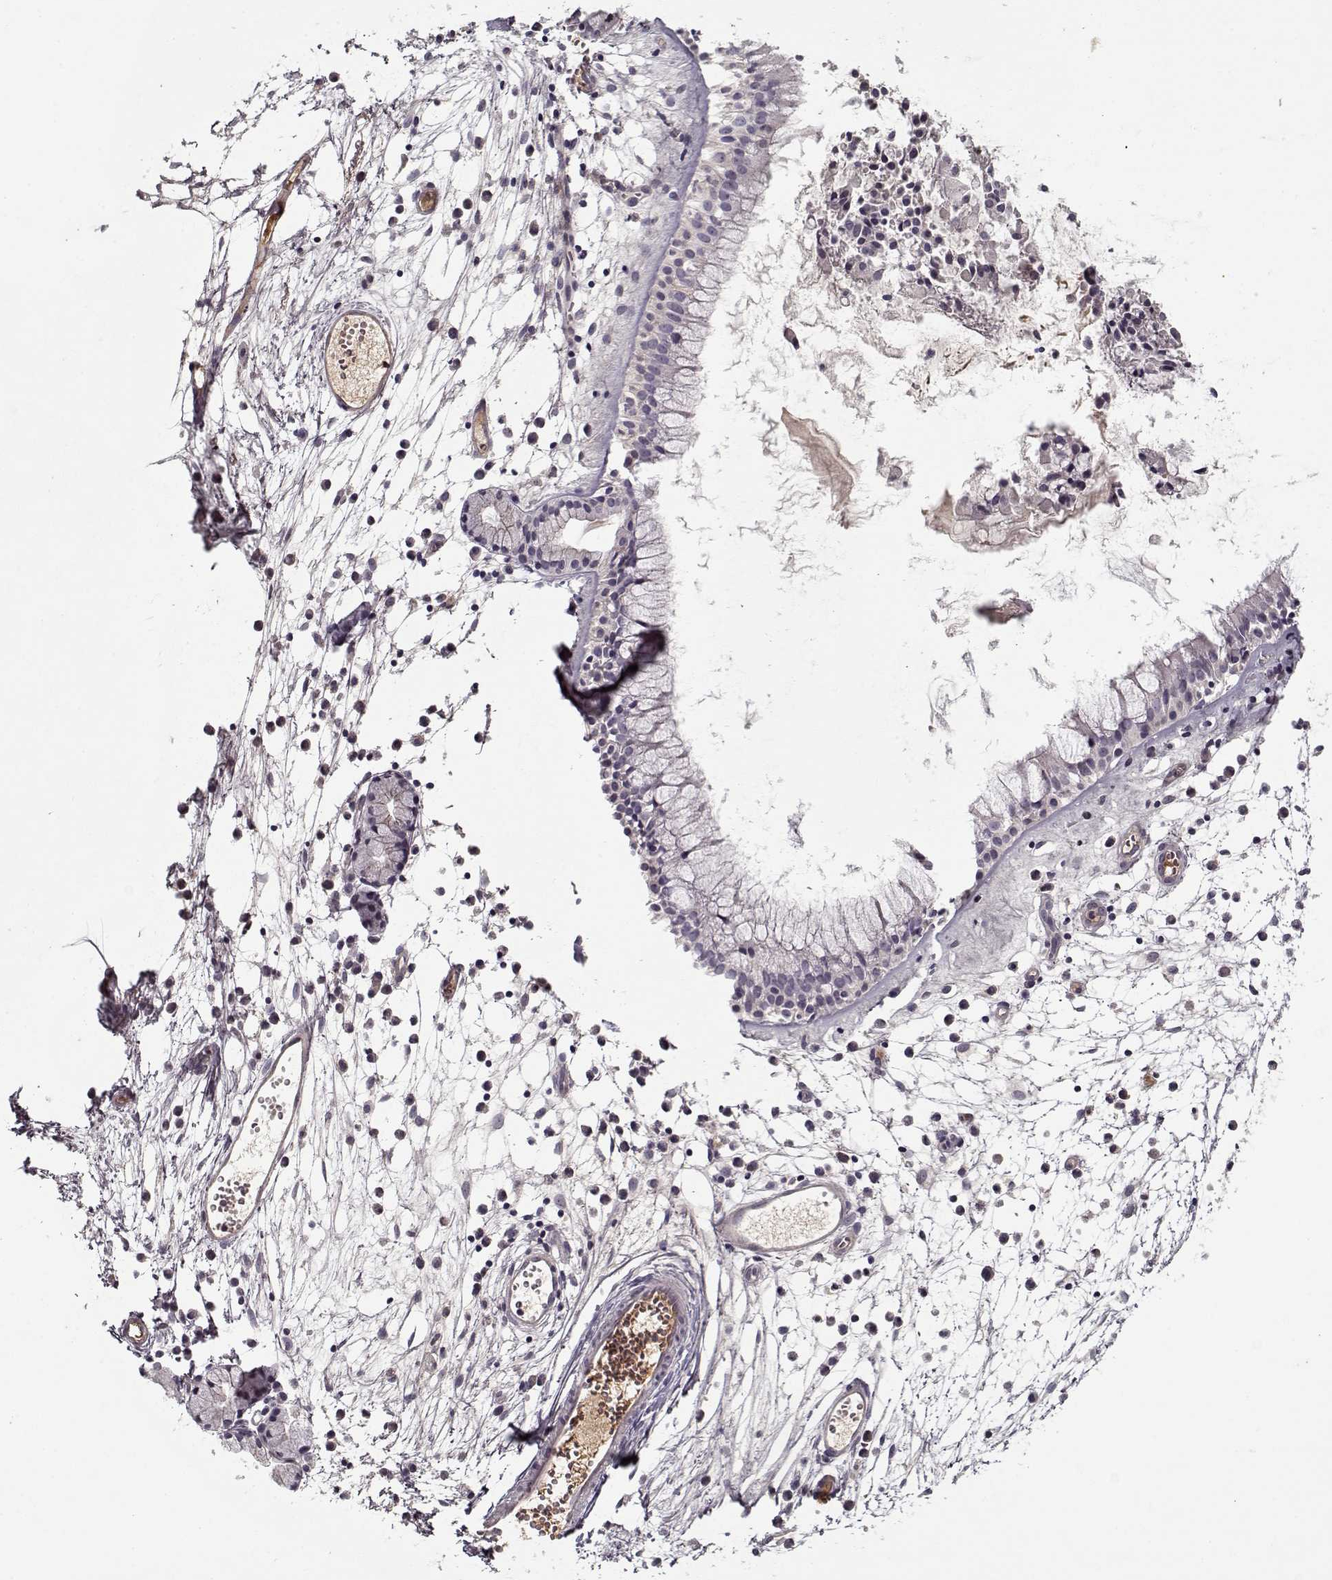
{"staining": {"intensity": "negative", "quantity": "none", "location": "none"}, "tissue": "nasopharynx", "cell_type": "Respiratory epithelial cells", "image_type": "normal", "snomed": [{"axis": "morphology", "description": "Normal tissue, NOS"}, {"axis": "topography", "description": "Nasopharynx"}], "caption": "Photomicrograph shows no significant protein expression in respiratory epithelial cells of normal nasopharynx. The staining was performed using DAB (3,3'-diaminobenzidine) to visualize the protein expression in brown, while the nuclei were stained in blue with hematoxylin (Magnification: 20x).", "gene": "AFM", "patient": {"sex": "female", "age": 85}}